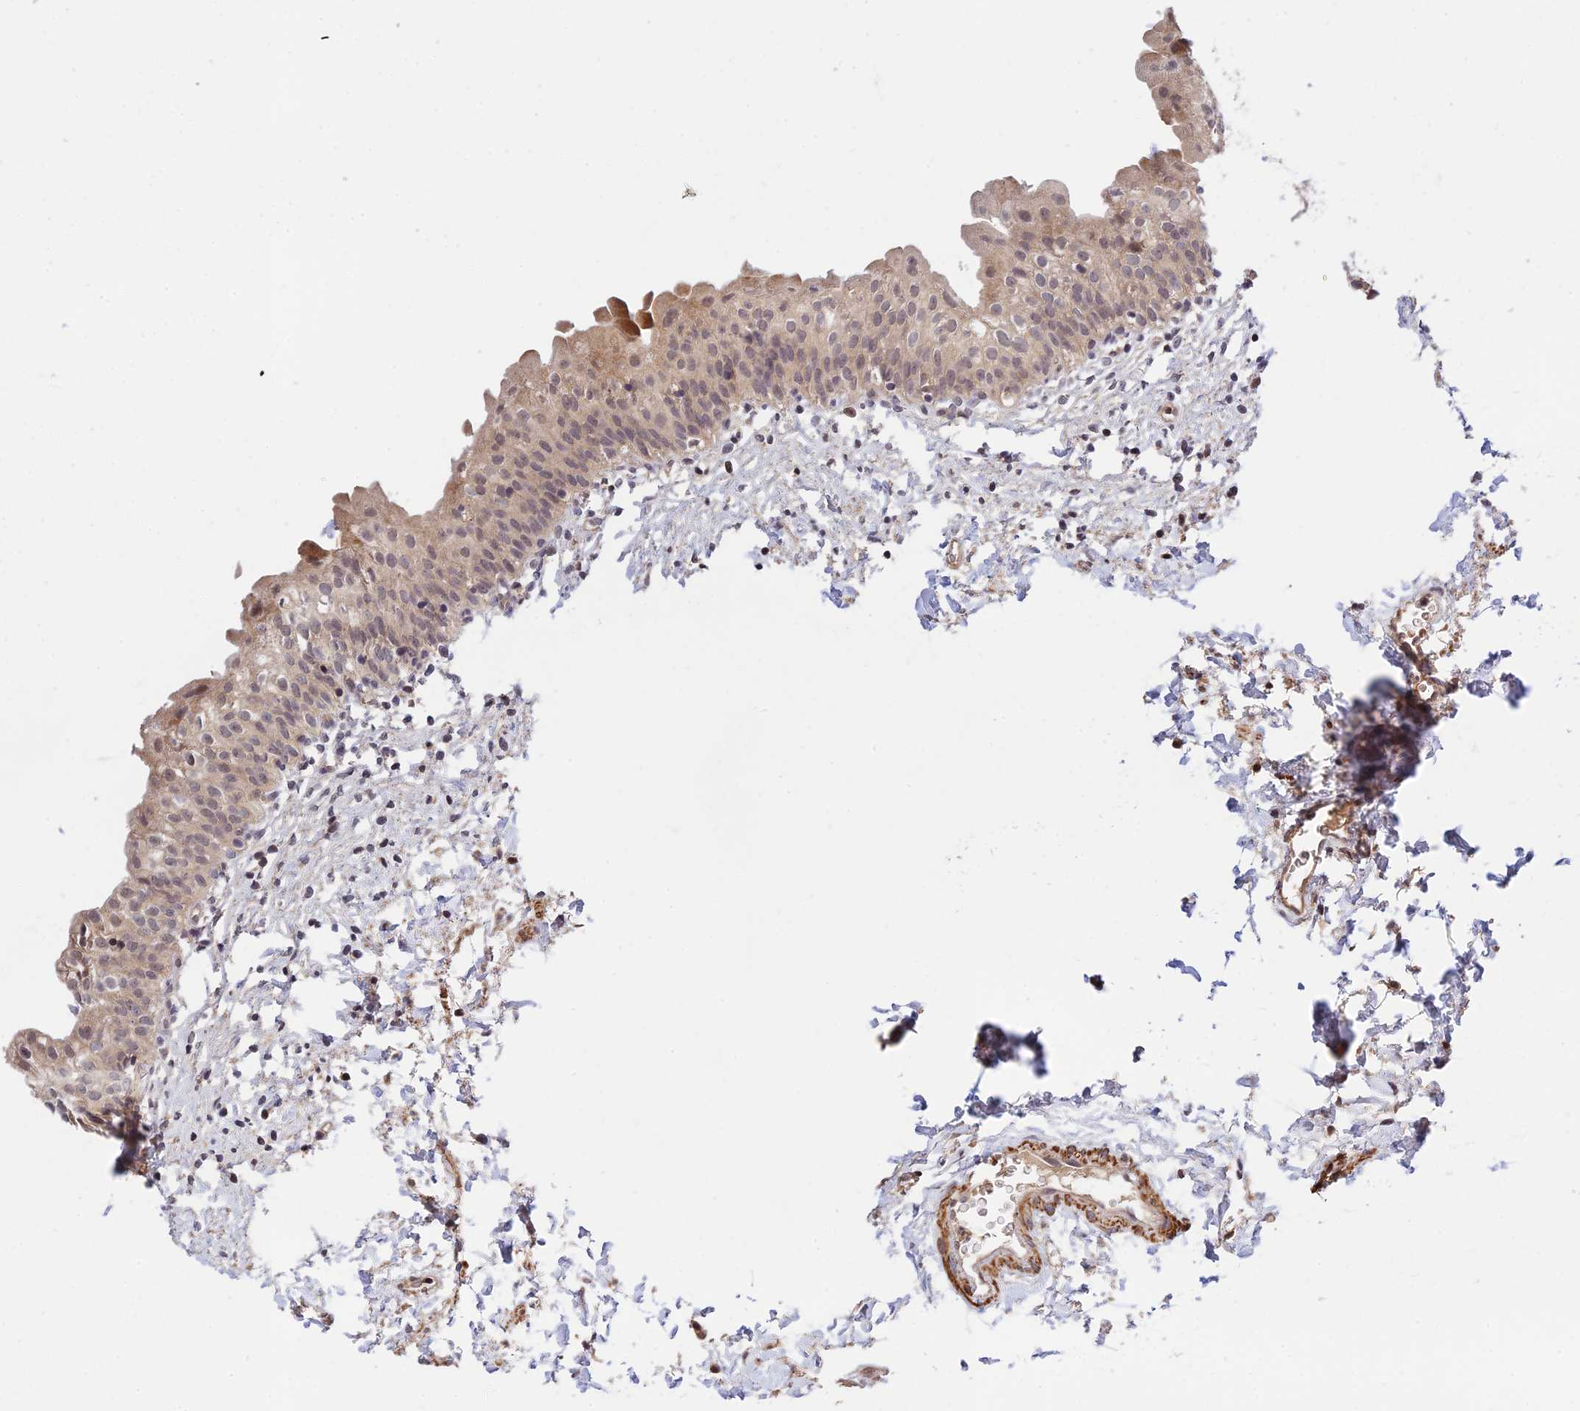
{"staining": {"intensity": "weak", "quantity": "<25%", "location": "cytoplasmic/membranous"}, "tissue": "urinary bladder", "cell_type": "Urothelial cells", "image_type": "normal", "snomed": [{"axis": "morphology", "description": "Normal tissue, NOS"}, {"axis": "topography", "description": "Urinary bladder"}], "caption": "This photomicrograph is of unremarkable urinary bladder stained with immunohistochemistry to label a protein in brown with the nuclei are counter-stained blue. There is no positivity in urothelial cells. Nuclei are stained in blue.", "gene": "CWH43", "patient": {"sex": "male", "age": 55}}